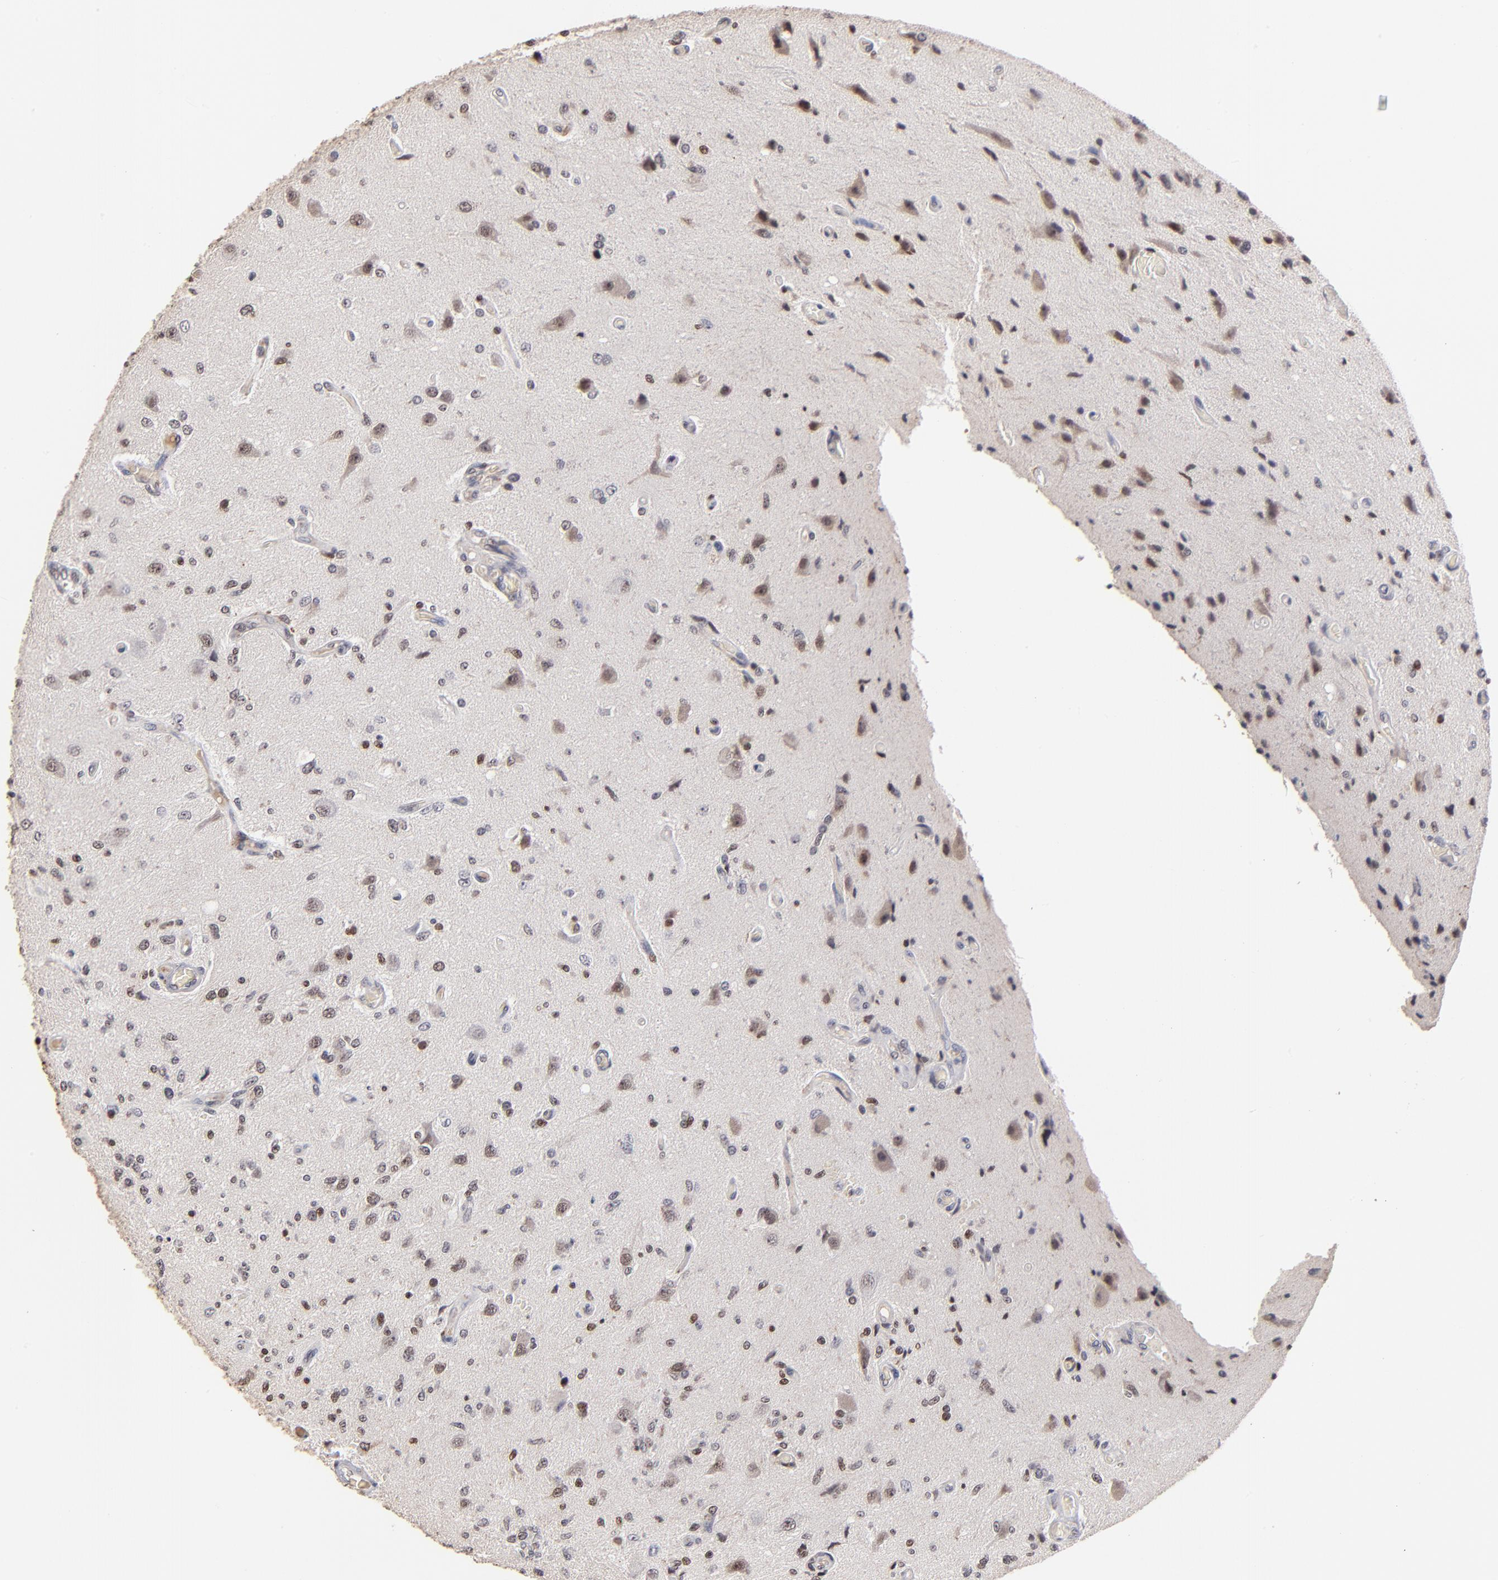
{"staining": {"intensity": "moderate", "quantity": "25%-75%", "location": "cytoplasmic/membranous,nuclear"}, "tissue": "glioma", "cell_type": "Tumor cells", "image_type": "cancer", "snomed": [{"axis": "morphology", "description": "Normal tissue, NOS"}, {"axis": "morphology", "description": "Glioma, malignant, High grade"}, {"axis": "topography", "description": "Cerebral cortex"}], "caption": "High-grade glioma (malignant) stained for a protein (brown) demonstrates moderate cytoplasmic/membranous and nuclear positive positivity in about 25%-75% of tumor cells.", "gene": "ZNF146", "patient": {"sex": "male", "age": 77}}